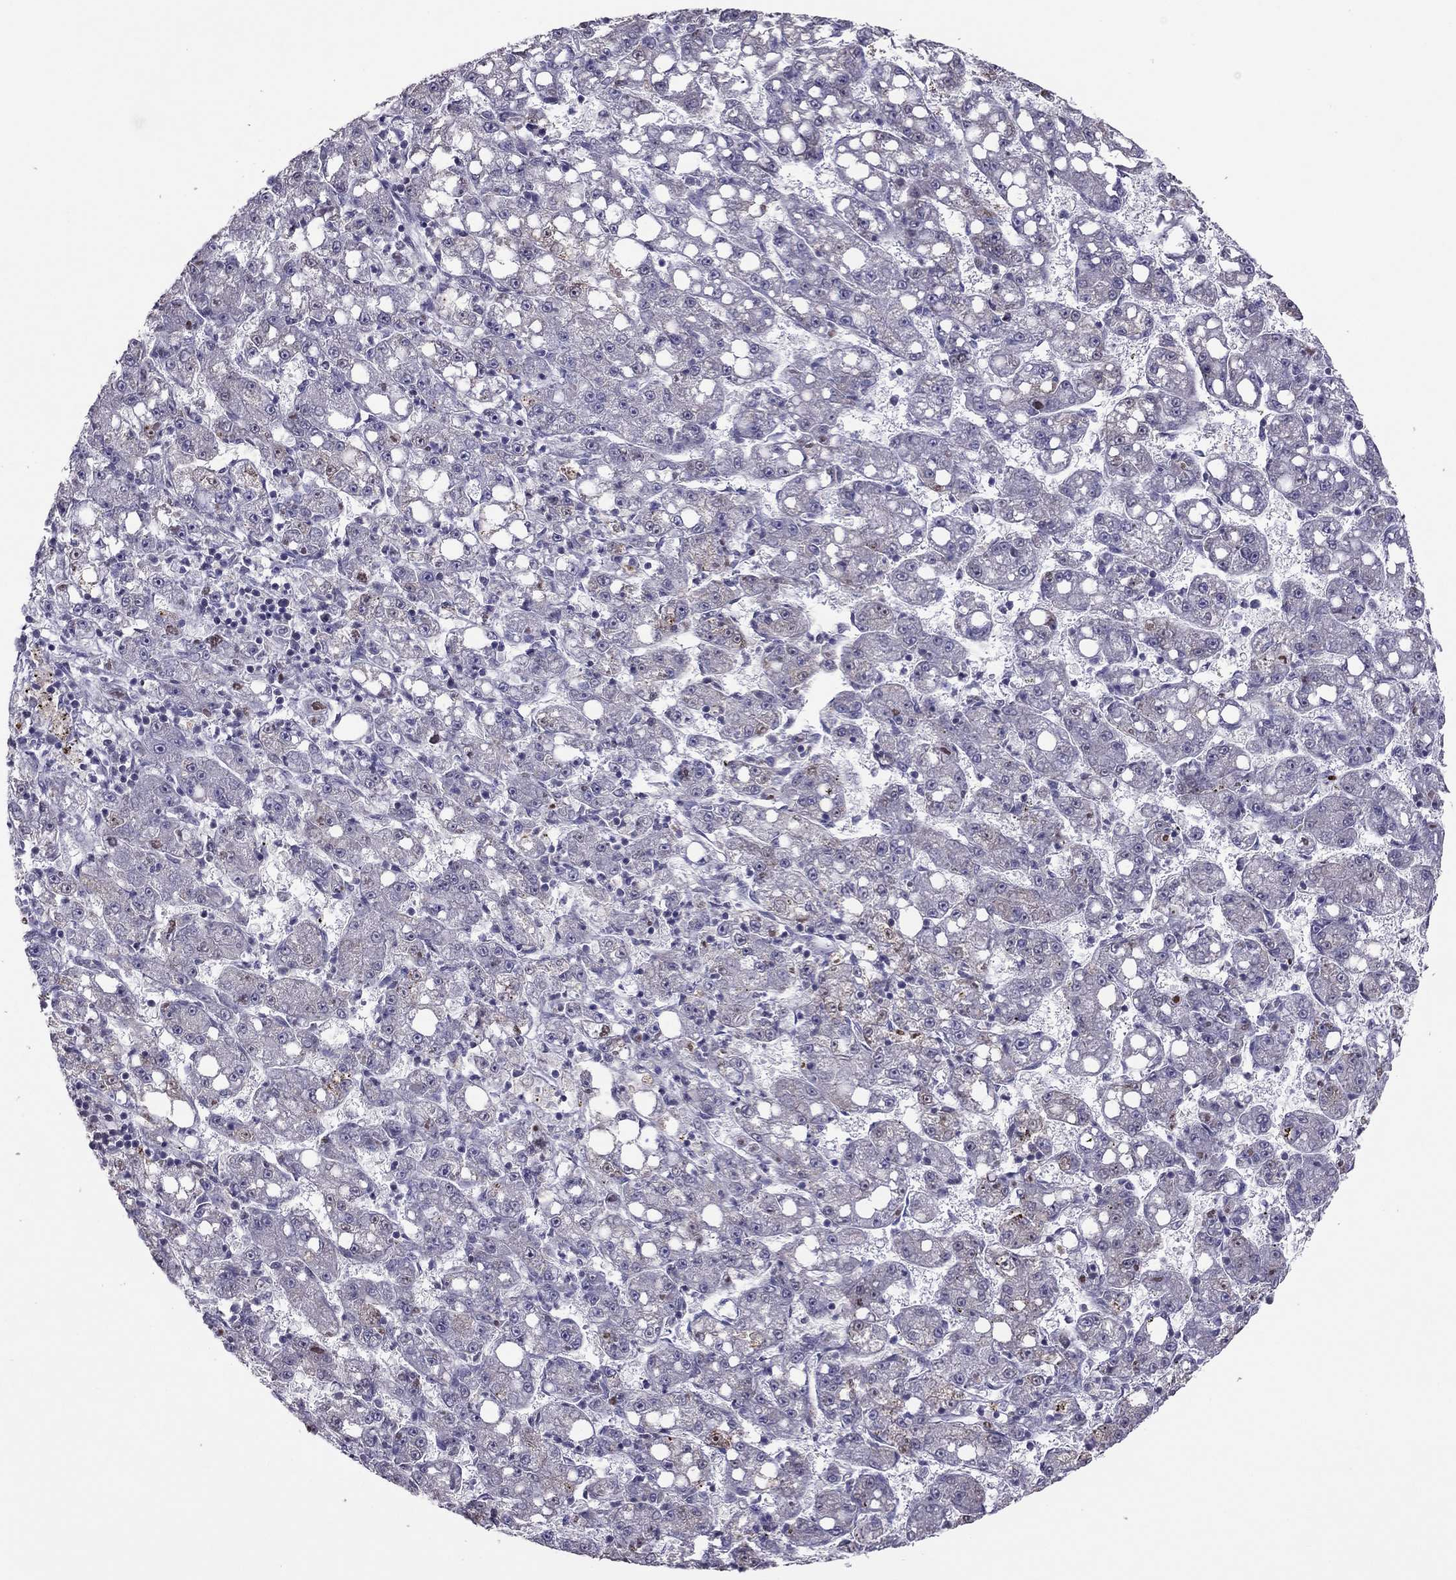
{"staining": {"intensity": "negative", "quantity": "none", "location": "none"}, "tissue": "liver cancer", "cell_type": "Tumor cells", "image_type": "cancer", "snomed": [{"axis": "morphology", "description": "Carcinoma, Hepatocellular, NOS"}, {"axis": "topography", "description": "Liver"}], "caption": "This is an immunohistochemistry (IHC) micrograph of human hepatocellular carcinoma (liver). There is no staining in tumor cells.", "gene": "RGS8", "patient": {"sex": "female", "age": 65}}